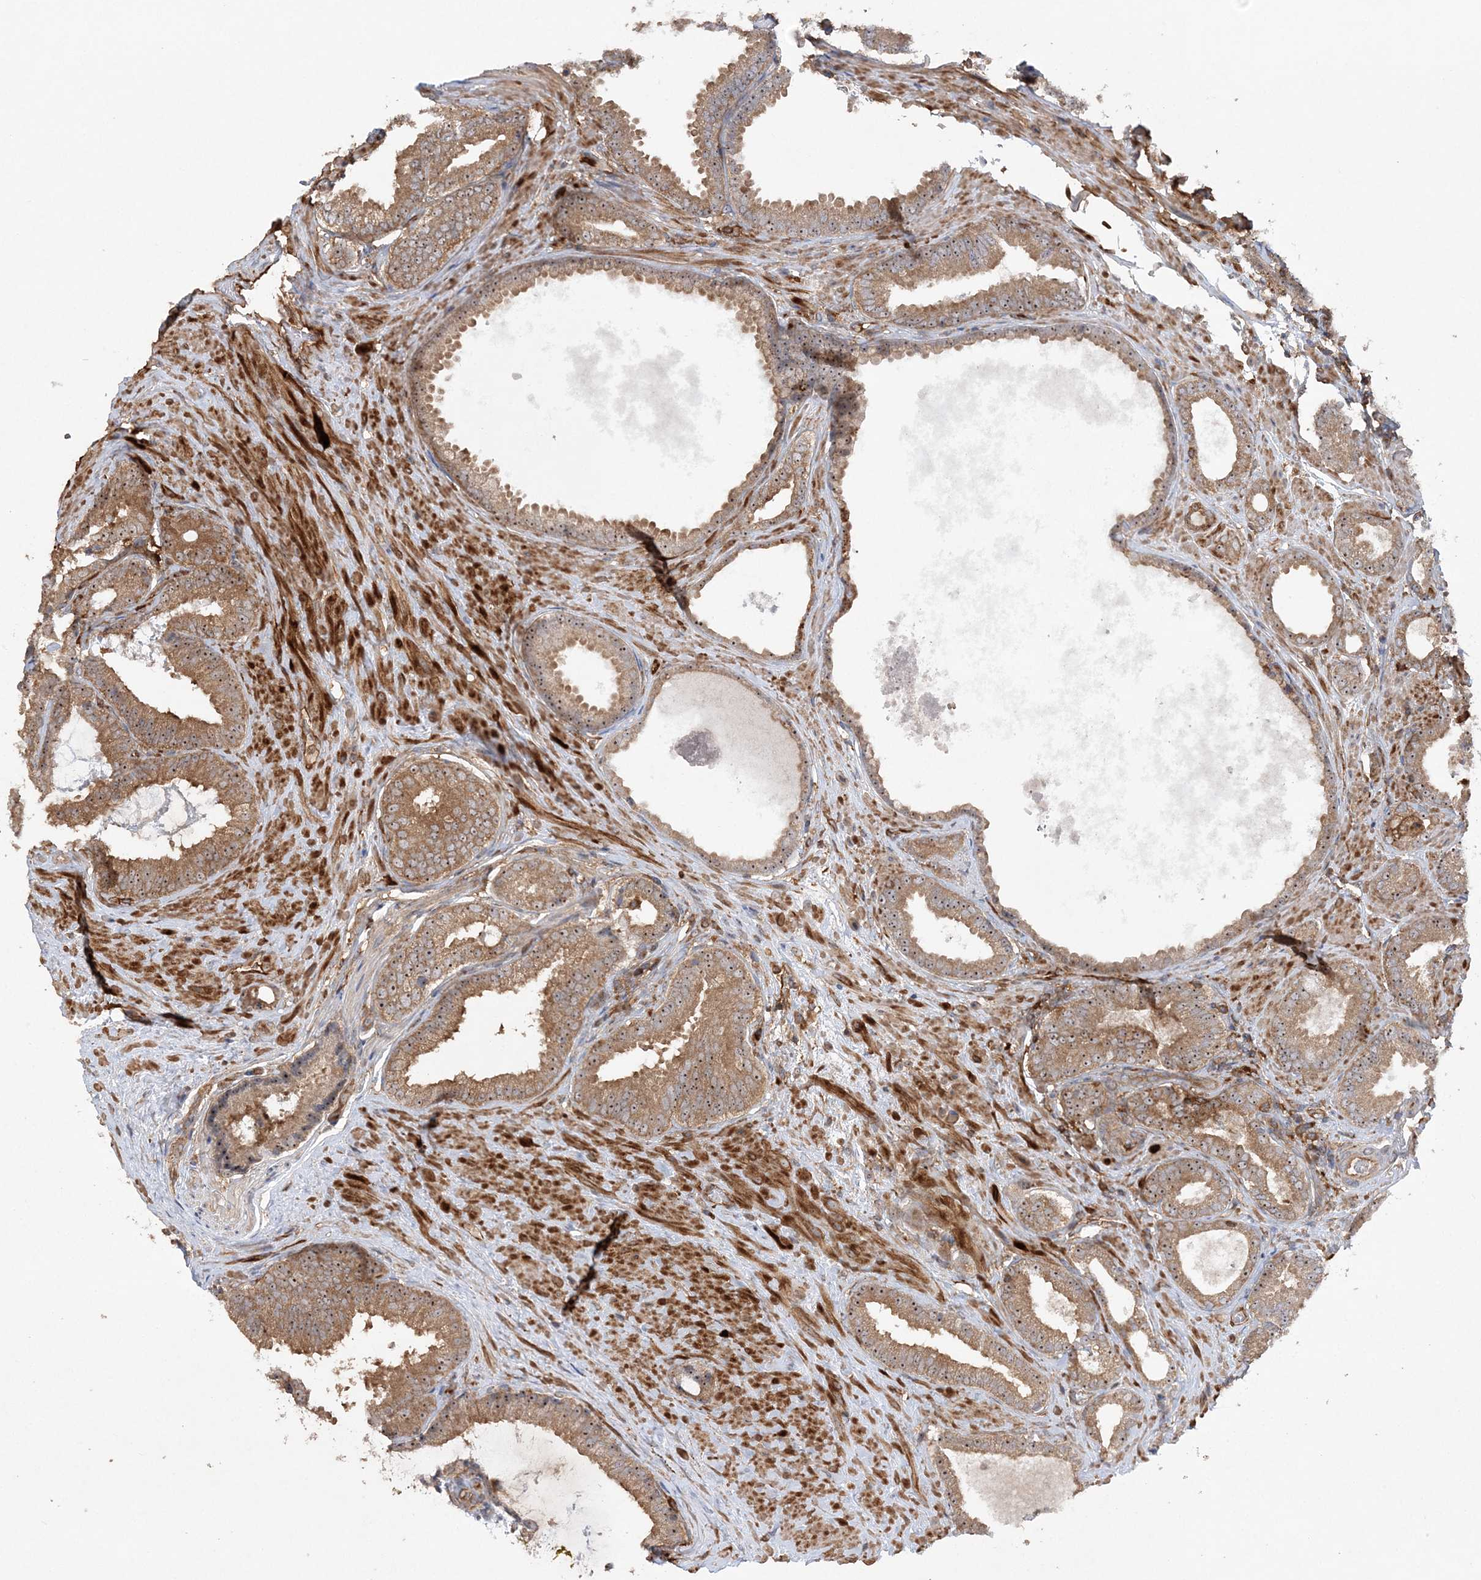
{"staining": {"intensity": "moderate", "quantity": ">75%", "location": "cytoplasmic/membranous,nuclear"}, "tissue": "prostate cancer", "cell_type": "Tumor cells", "image_type": "cancer", "snomed": [{"axis": "morphology", "description": "Adenocarcinoma, Low grade"}, {"axis": "topography", "description": "Prostate"}], "caption": "This is a histology image of immunohistochemistry staining of prostate adenocarcinoma (low-grade), which shows moderate expression in the cytoplasmic/membranous and nuclear of tumor cells.", "gene": "ACAP2", "patient": {"sex": "male", "age": 71}}